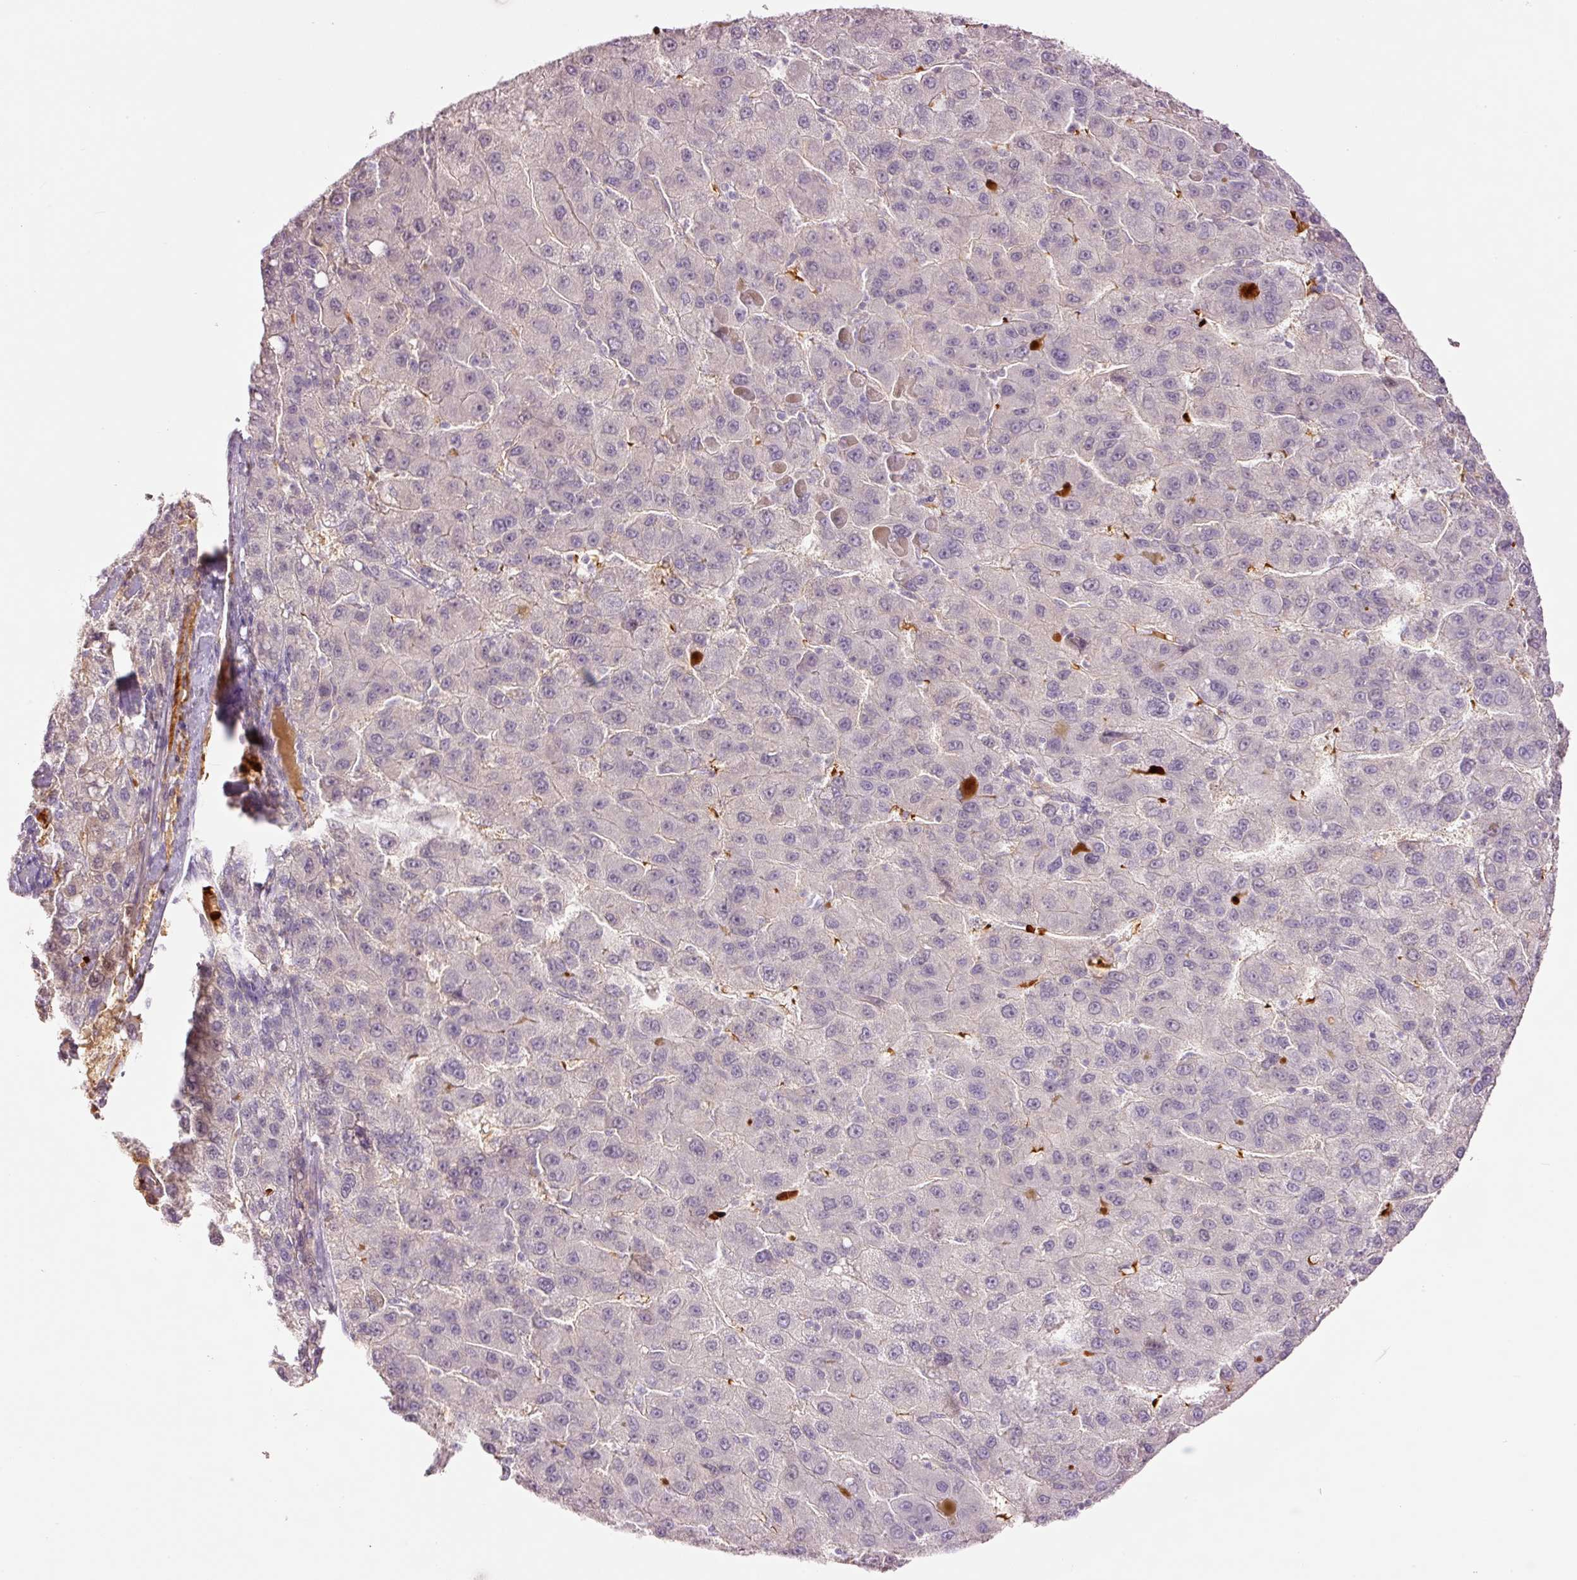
{"staining": {"intensity": "negative", "quantity": "none", "location": "none"}, "tissue": "liver cancer", "cell_type": "Tumor cells", "image_type": "cancer", "snomed": [{"axis": "morphology", "description": "Carcinoma, Hepatocellular, NOS"}, {"axis": "topography", "description": "Liver"}], "caption": "This photomicrograph is of liver cancer (hepatocellular carcinoma) stained with immunohistochemistry (IHC) to label a protein in brown with the nuclei are counter-stained blue. There is no staining in tumor cells.", "gene": "LY6G6D", "patient": {"sex": "female", "age": 82}}